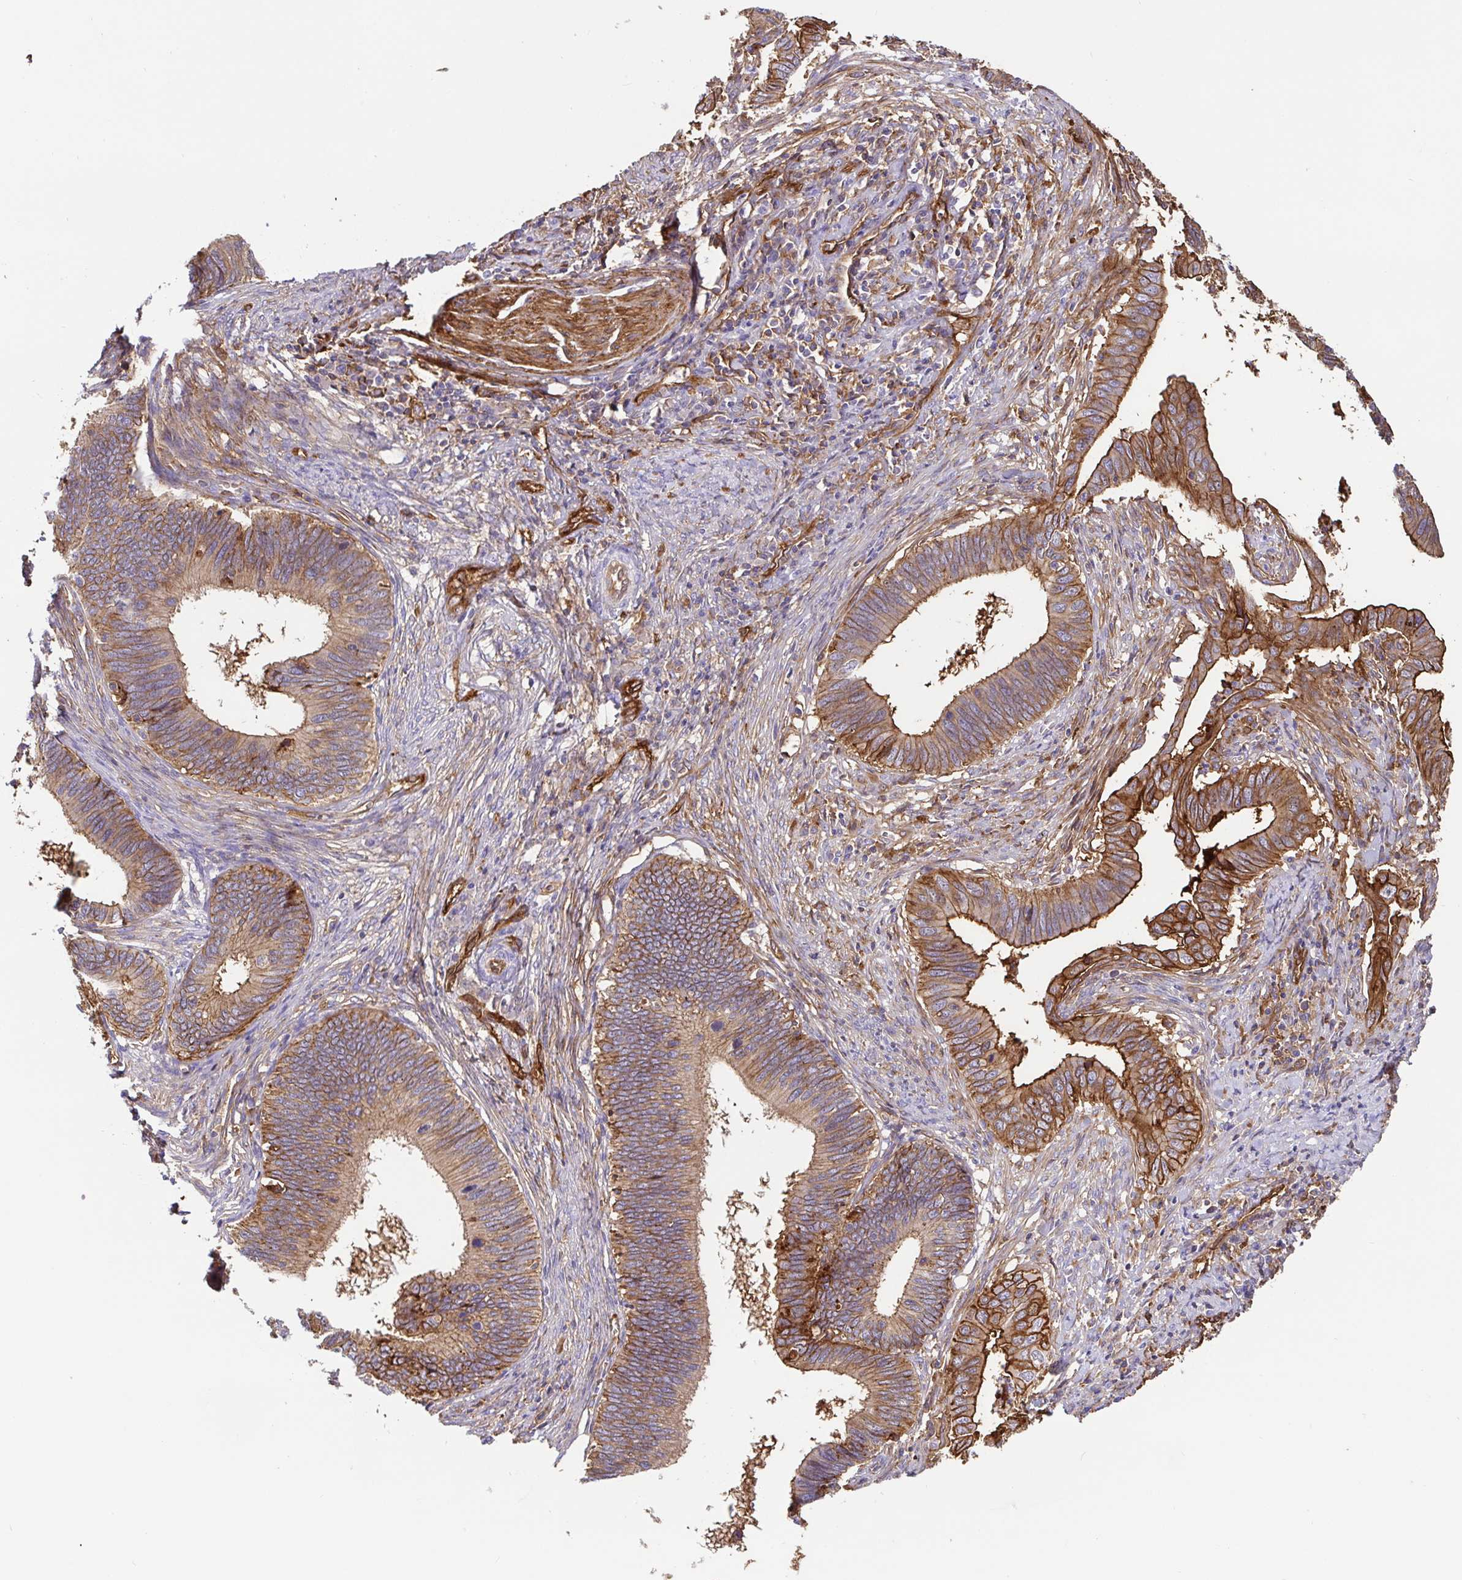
{"staining": {"intensity": "strong", "quantity": "25%-75%", "location": "cytoplasmic/membranous"}, "tissue": "cervical cancer", "cell_type": "Tumor cells", "image_type": "cancer", "snomed": [{"axis": "morphology", "description": "Adenocarcinoma, NOS"}, {"axis": "topography", "description": "Cervix"}], "caption": "Cervical cancer (adenocarcinoma) stained with a protein marker shows strong staining in tumor cells.", "gene": "ANXA2", "patient": {"sex": "female", "age": 42}}